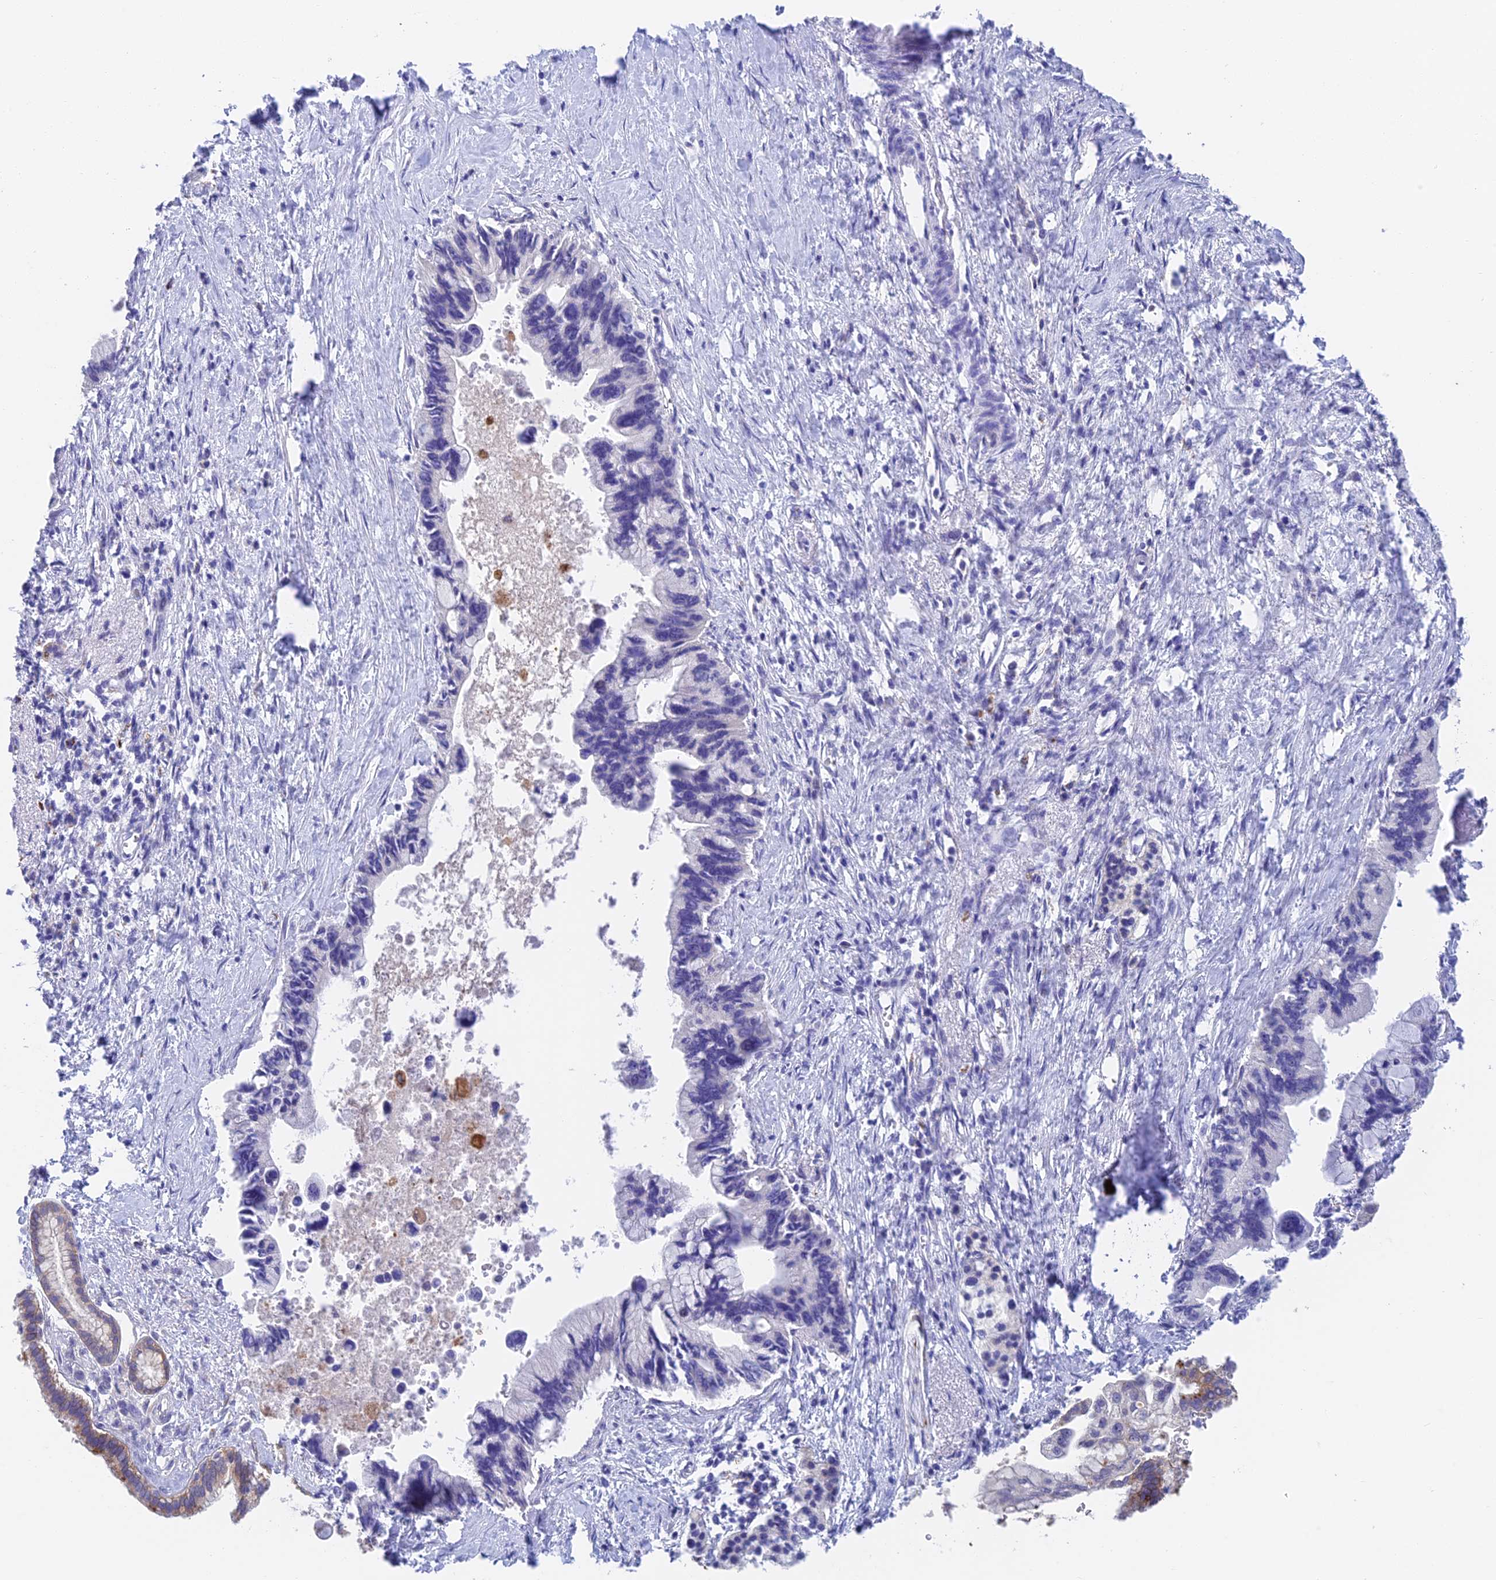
{"staining": {"intensity": "negative", "quantity": "none", "location": "none"}, "tissue": "pancreatic cancer", "cell_type": "Tumor cells", "image_type": "cancer", "snomed": [{"axis": "morphology", "description": "Adenocarcinoma, NOS"}, {"axis": "topography", "description": "Pancreas"}], "caption": "Human pancreatic cancer (adenocarcinoma) stained for a protein using immunohistochemistry (IHC) exhibits no expression in tumor cells.", "gene": "ADAMTS13", "patient": {"sex": "female", "age": 83}}